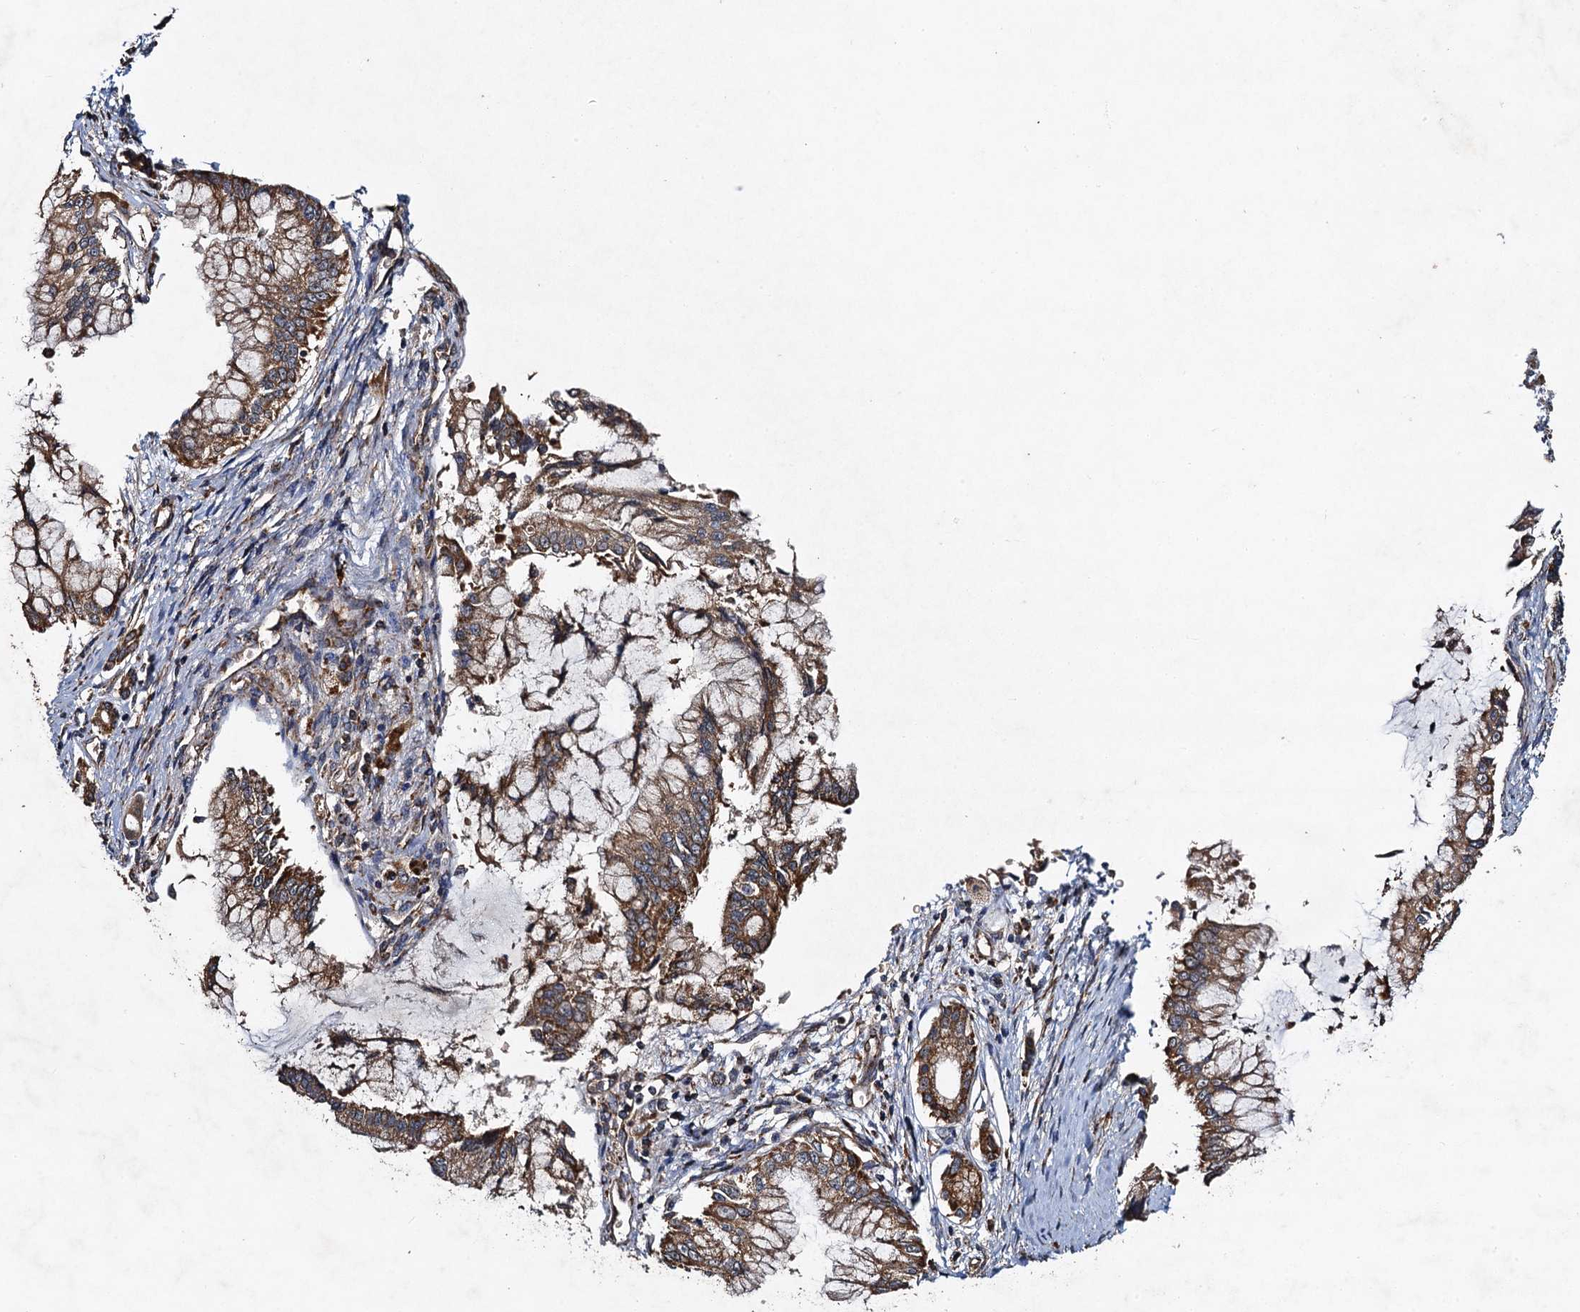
{"staining": {"intensity": "moderate", "quantity": ">75%", "location": "cytoplasmic/membranous"}, "tissue": "pancreatic cancer", "cell_type": "Tumor cells", "image_type": "cancer", "snomed": [{"axis": "morphology", "description": "Adenocarcinoma, NOS"}, {"axis": "topography", "description": "Pancreas"}], "caption": "Protein expression analysis of human pancreatic adenocarcinoma reveals moderate cytoplasmic/membranous positivity in approximately >75% of tumor cells.", "gene": "NDUFA13", "patient": {"sex": "male", "age": 46}}